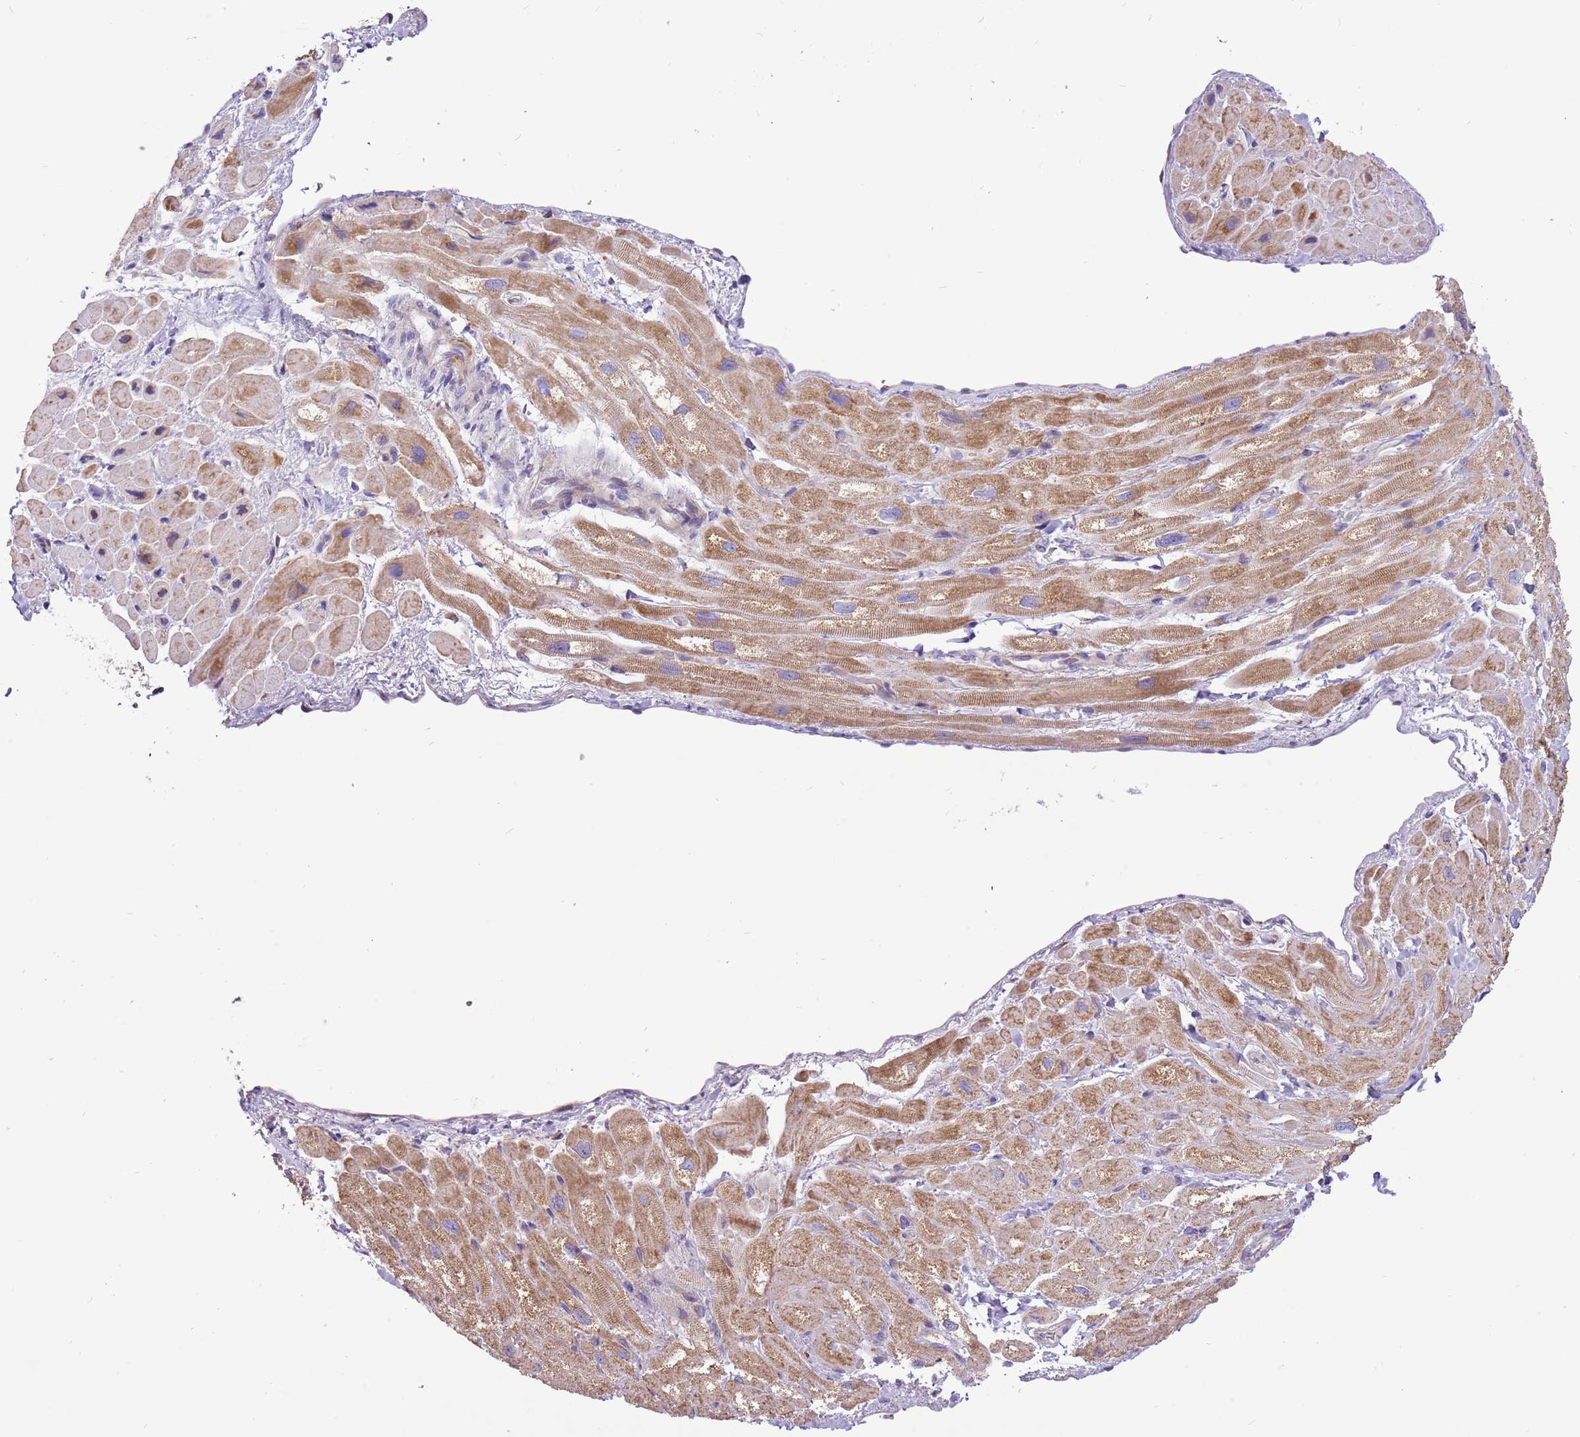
{"staining": {"intensity": "moderate", "quantity": "25%-75%", "location": "cytoplasmic/membranous"}, "tissue": "heart muscle", "cell_type": "Cardiomyocytes", "image_type": "normal", "snomed": [{"axis": "morphology", "description": "Normal tissue, NOS"}, {"axis": "topography", "description": "Heart"}], "caption": "A photomicrograph of heart muscle stained for a protein demonstrates moderate cytoplasmic/membranous brown staining in cardiomyocytes. The staining is performed using DAB brown chromogen to label protein expression. The nuclei are counter-stained blue using hematoxylin.", "gene": "COX17", "patient": {"sex": "male", "age": 65}}